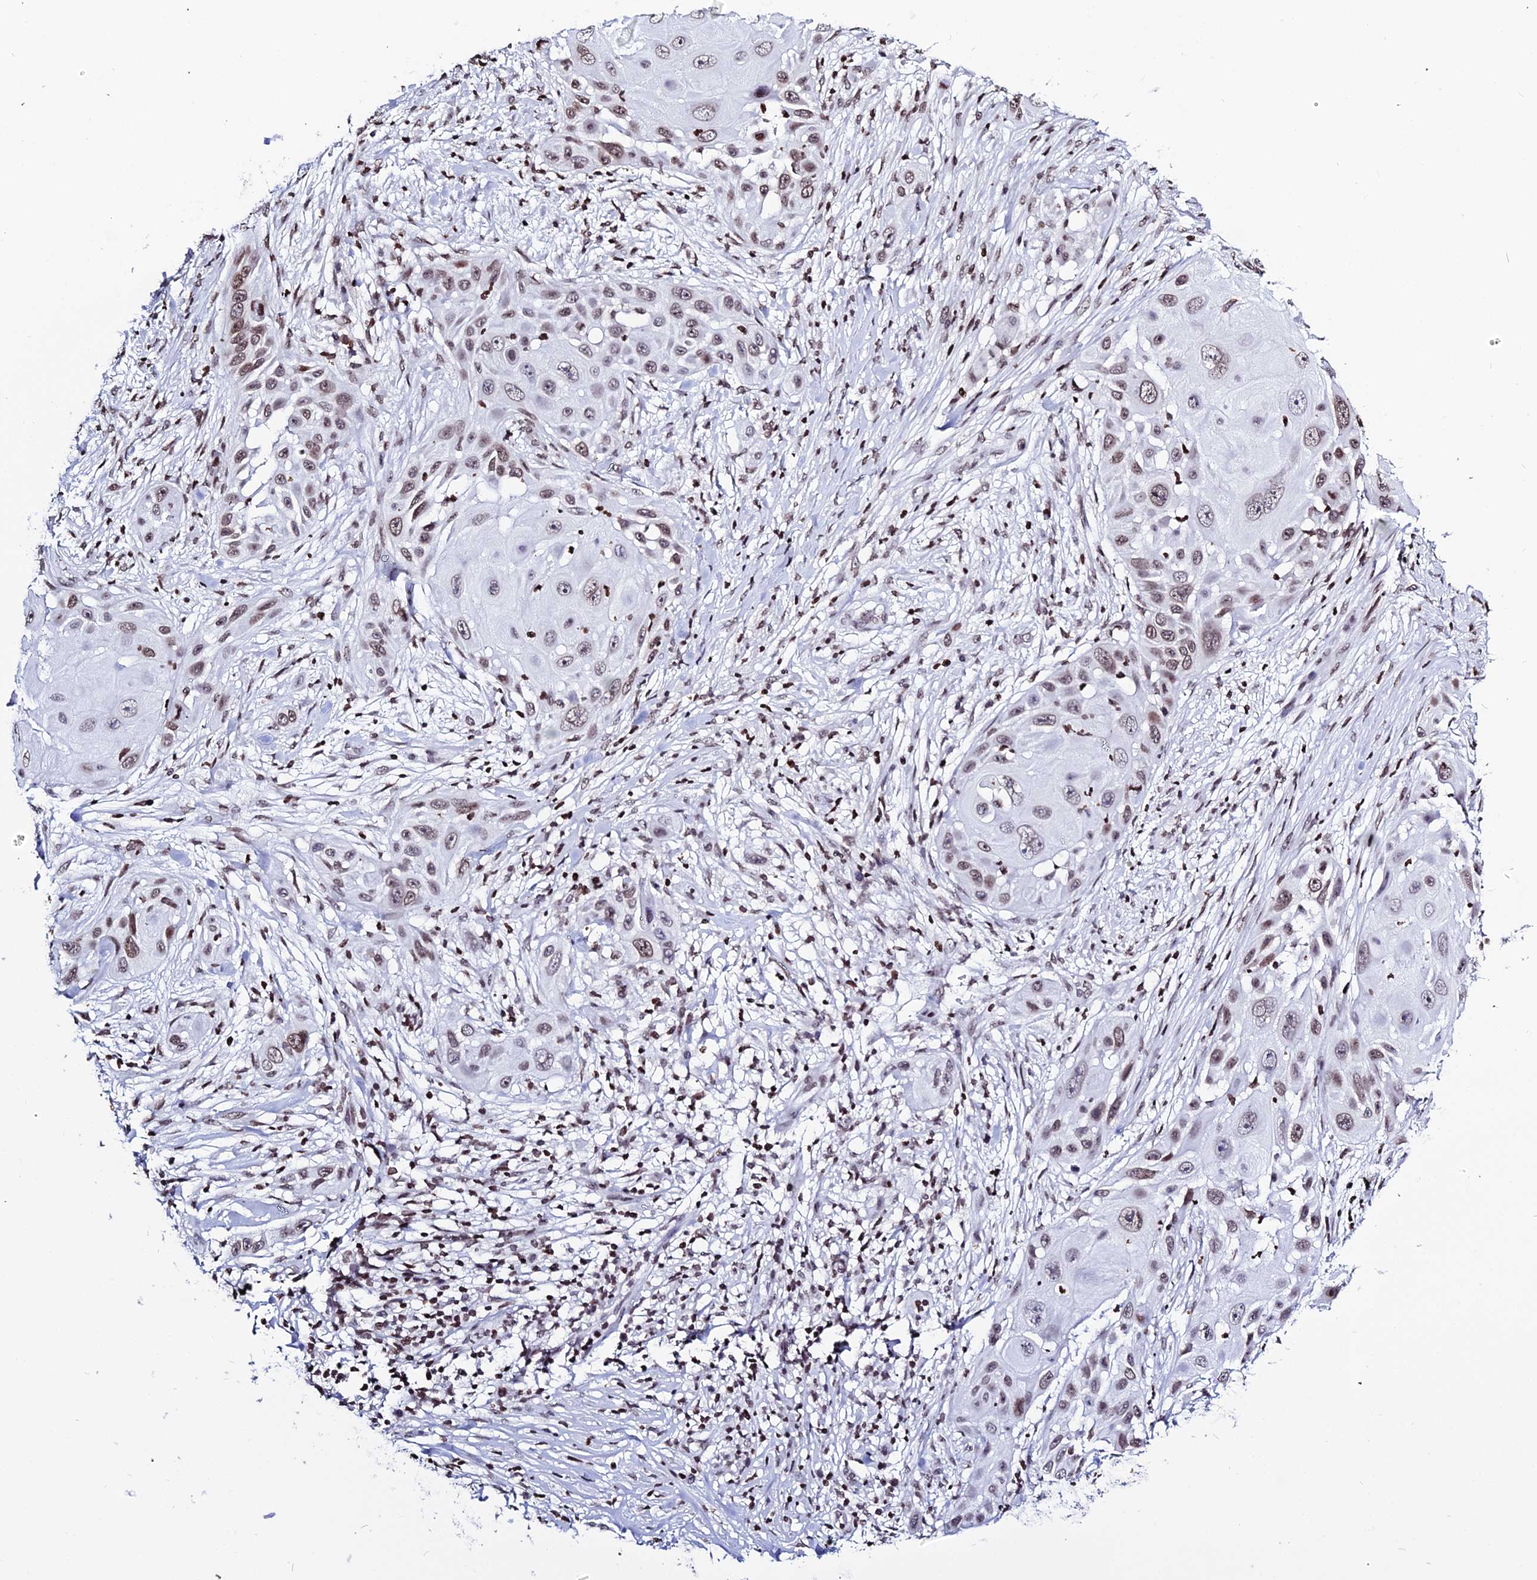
{"staining": {"intensity": "moderate", "quantity": ">75%", "location": "nuclear"}, "tissue": "skin cancer", "cell_type": "Tumor cells", "image_type": "cancer", "snomed": [{"axis": "morphology", "description": "Squamous cell carcinoma, NOS"}, {"axis": "topography", "description": "Skin"}], "caption": "High-magnification brightfield microscopy of skin cancer stained with DAB (3,3'-diaminobenzidine) (brown) and counterstained with hematoxylin (blue). tumor cells exhibit moderate nuclear expression is identified in about>75% of cells.", "gene": "MACROH2A2", "patient": {"sex": "female", "age": 44}}